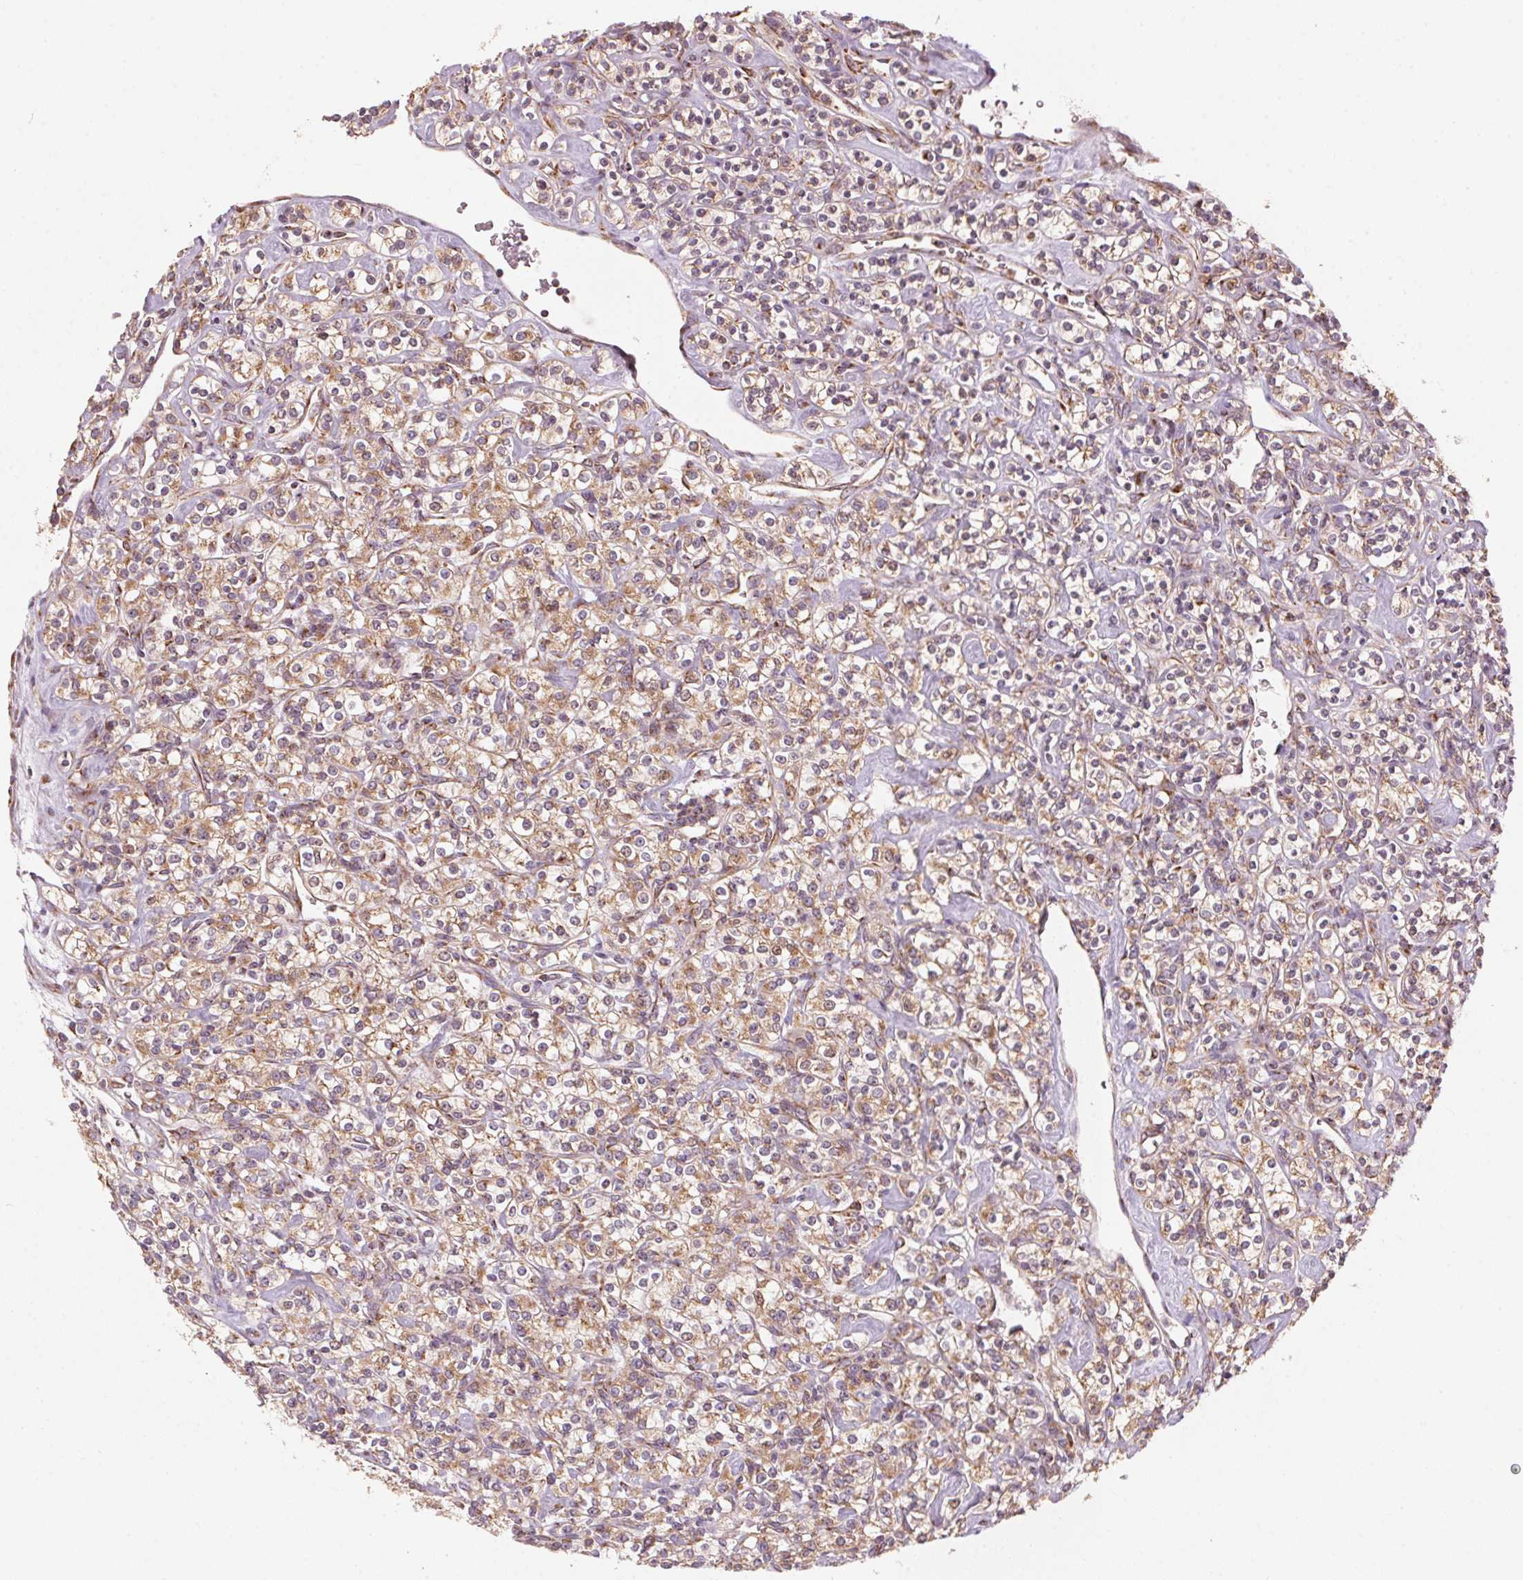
{"staining": {"intensity": "moderate", "quantity": ">75%", "location": "cytoplasmic/membranous"}, "tissue": "renal cancer", "cell_type": "Tumor cells", "image_type": "cancer", "snomed": [{"axis": "morphology", "description": "Adenocarcinoma, NOS"}, {"axis": "topography", "description": "Kidney"}], "caption": "Adenocarcinoma (renal) stained with a protein marker reveals moderate staining in tumor cells.", "gene": "TOMM70", "patient": {"sex": "male", "age": 77}}